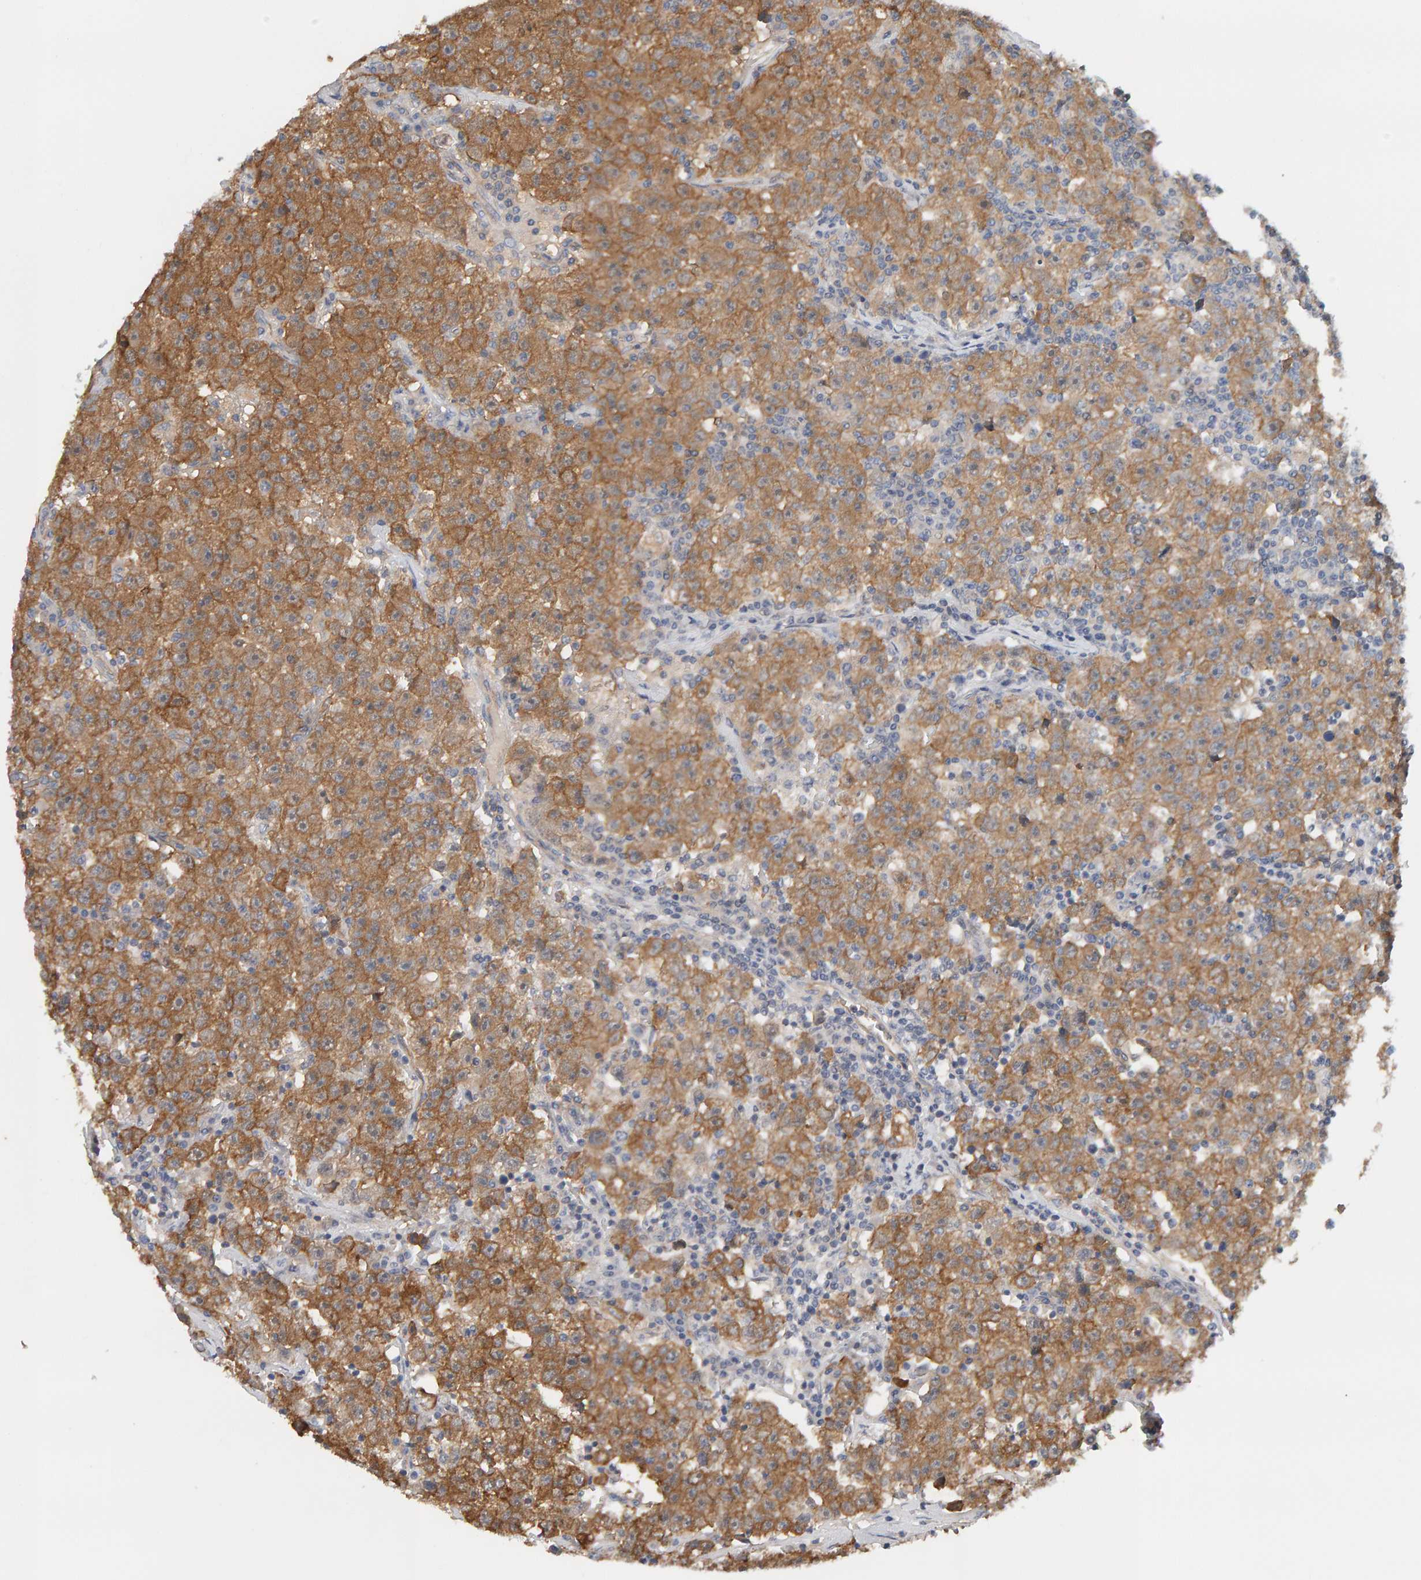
{"staining": {"intensity": "moderate", "quantity": ">75%", "location": "cytoplasmic/membranous"}, "tissue": "testis cancer", "cell_type": "Tumor cells", "image_type": "cancer", "snomed": [{"axis": "morphology", "description": "Seminoma, NOS"}, {"axis": "topography", "description": "Testis"}], "caption": "Seminoma (testis) stained with a brown dye displays moderate cytoplasmic/membranous positive expression in approximately >75% of tumor cells.", "gene": "PPP1R16A", "patient": {"sex": "male", "age": 22}}